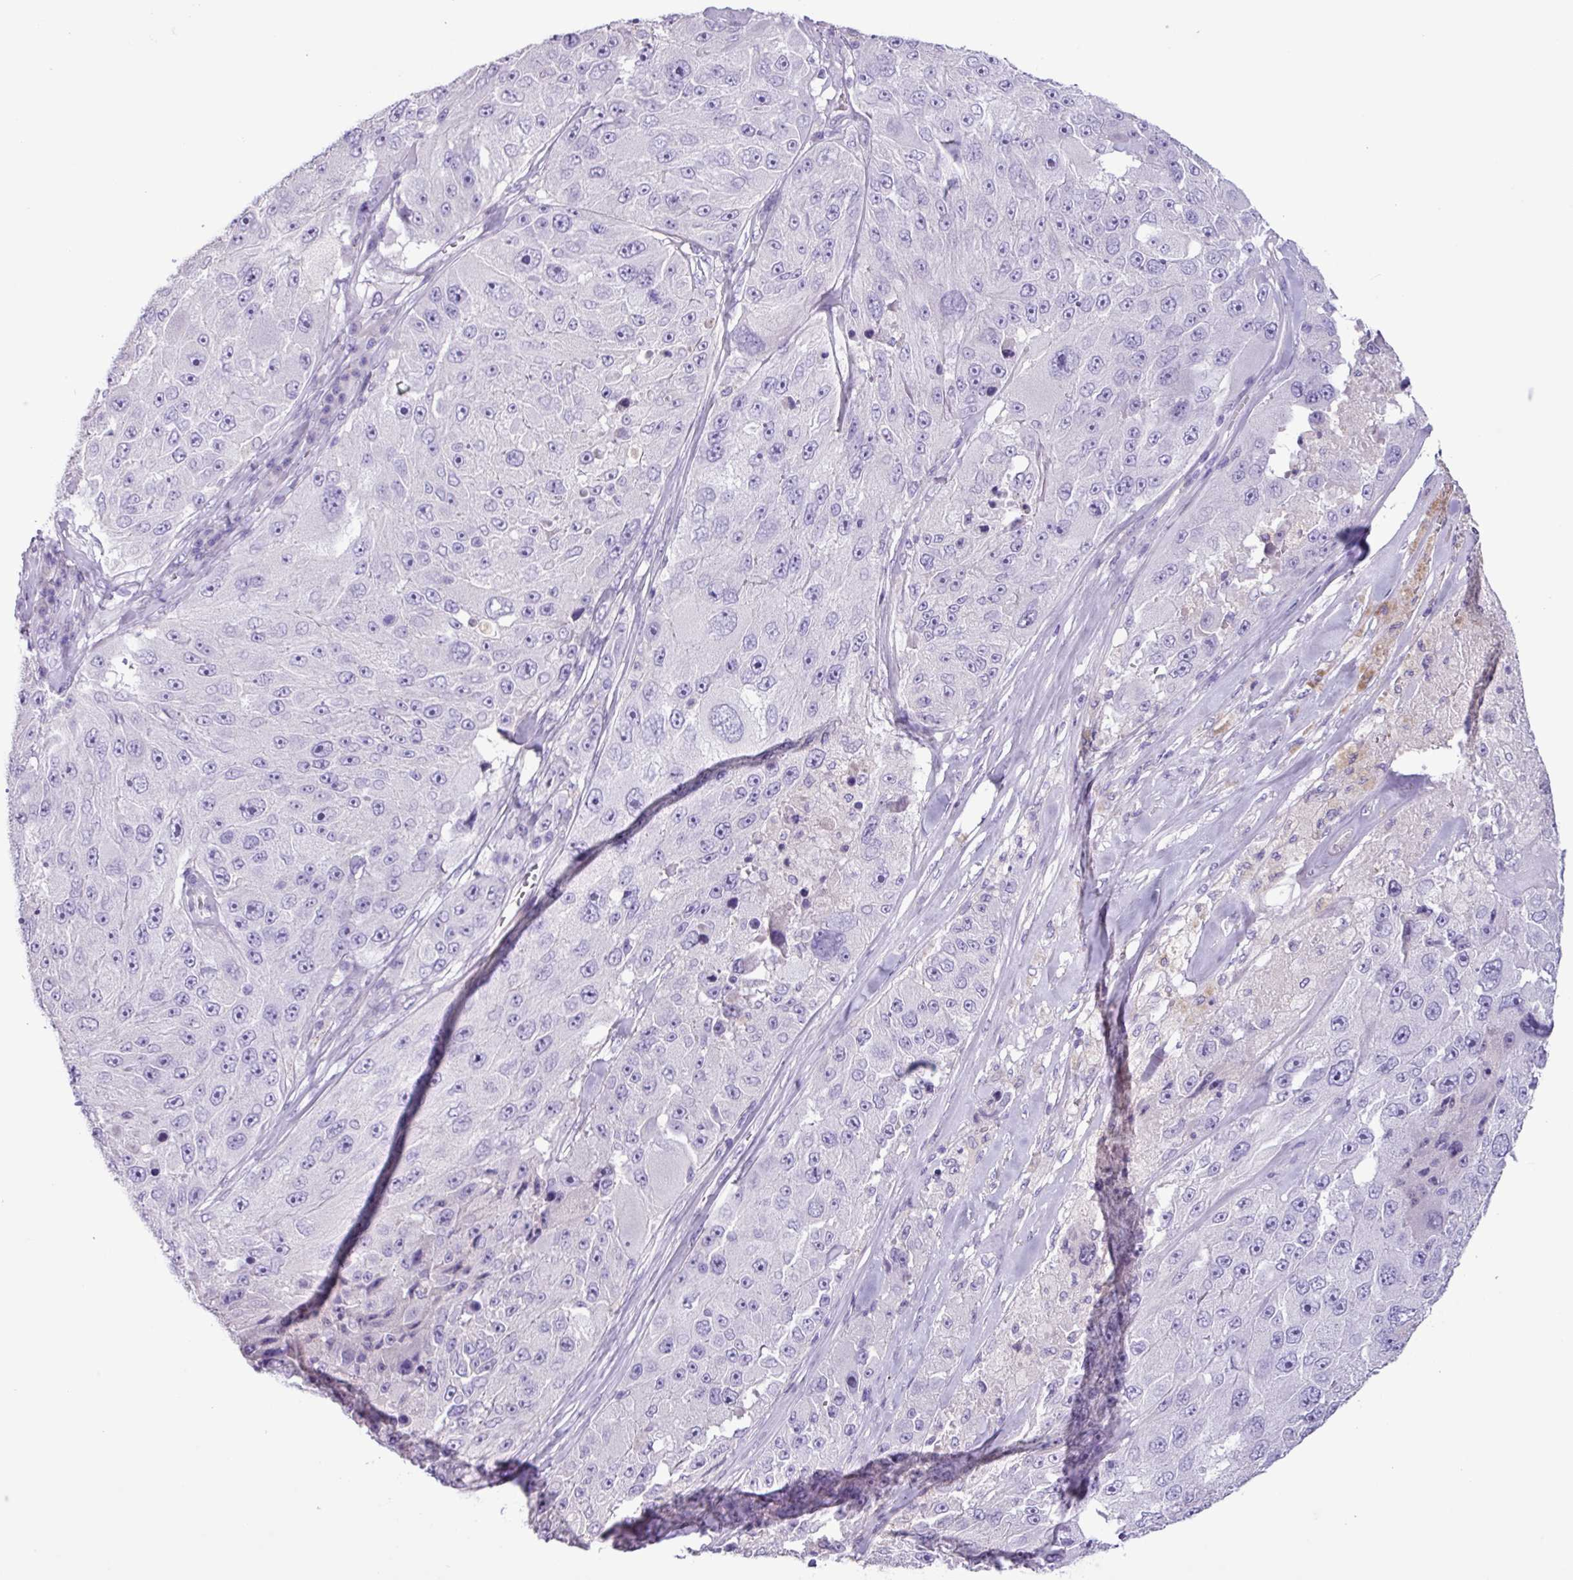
{"staining": {"intensity": "negative", "quantity": "none", "location": "none"}, "tissue": "melanoma", "cell_type": "Tumor cells", "image_type": "cancer", "snomed": [{"axis": "morphology", "description": "Malignant melanoma, Metastatic site"}, {"axis": "topography", "description": "Lymph node"}], "caption": "Immunohistochemistry (IHC) photomicrograph of neoplastic tissue: human malignant melanoma (metastatic site) stained with DAB (3,3'-diaminobenzidine) shows no significant protein positivity in tumor cells.", "gene": "CYSTM1", "patient": {"sex": "male", "age": 62}}